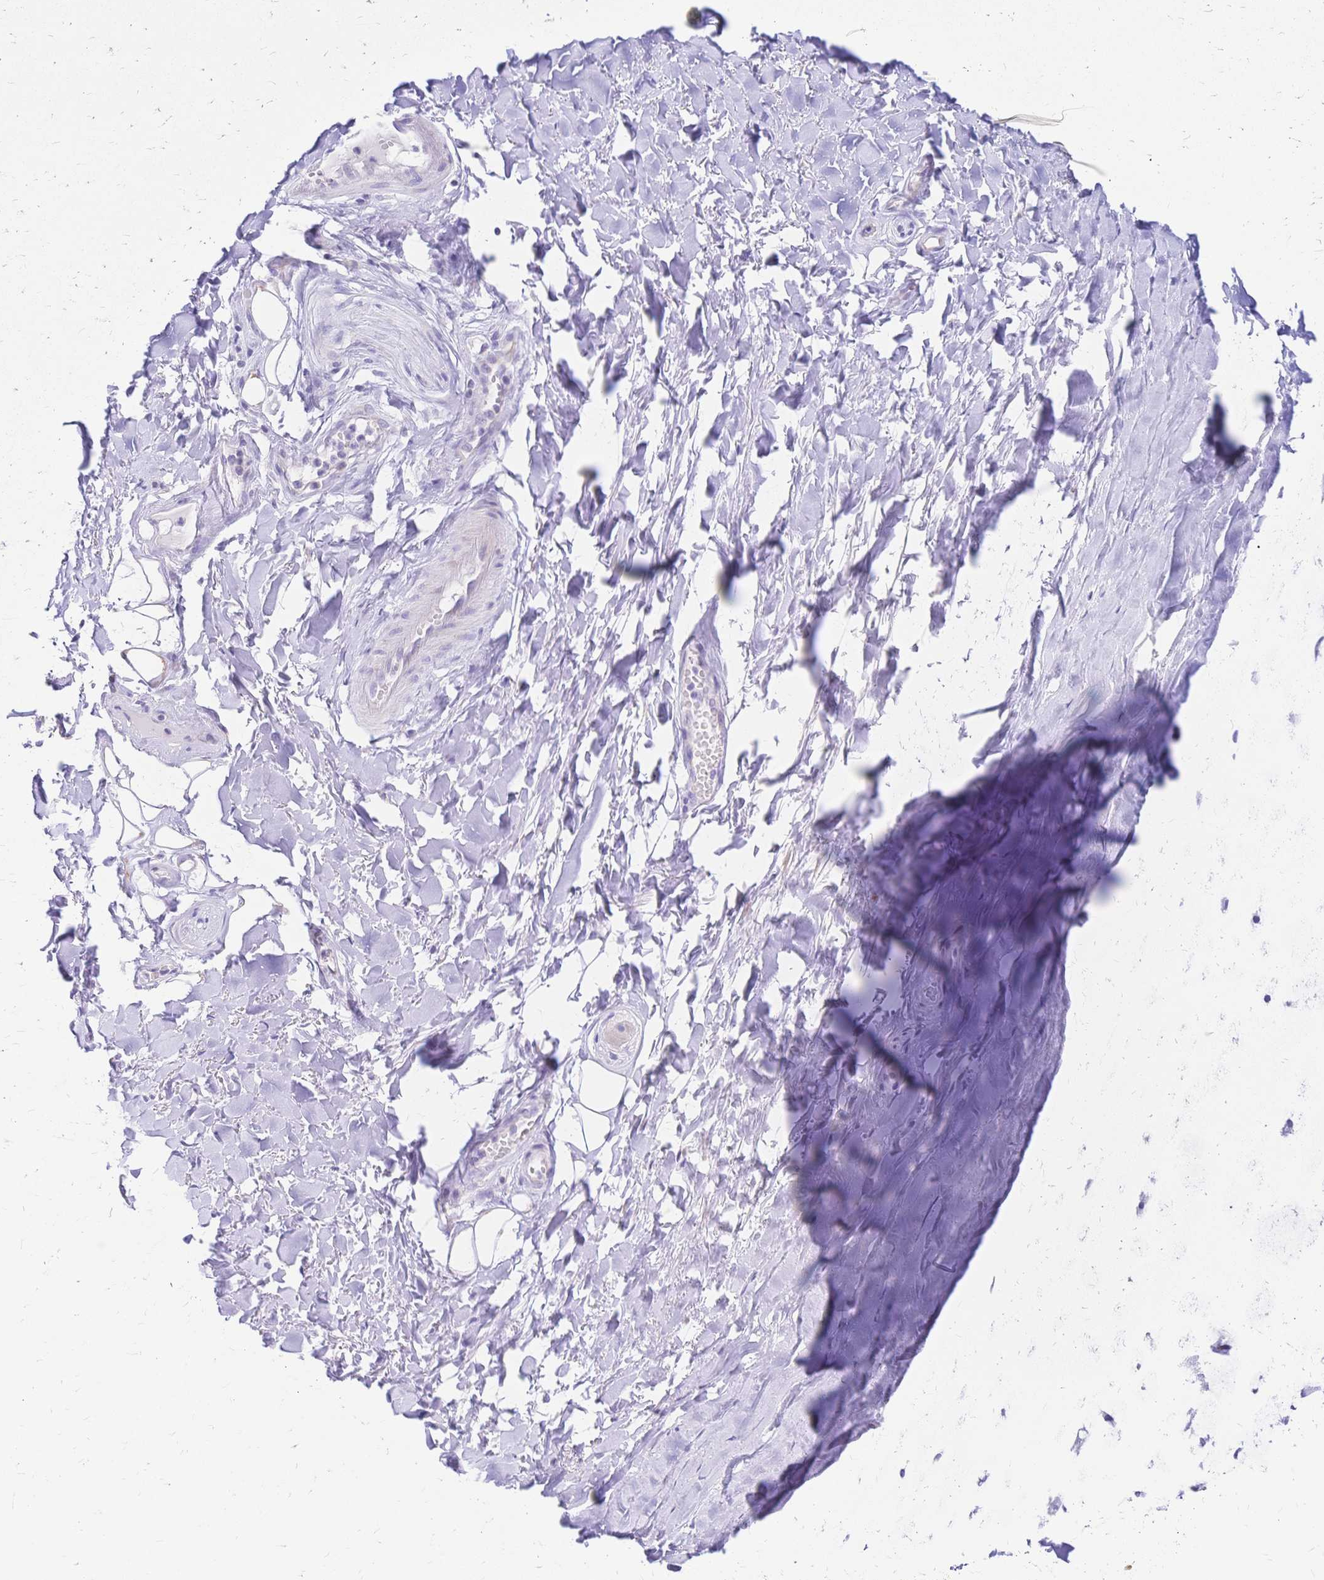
{"staining": {"intensity": "negative", "quantity": "none", "location": "none"}, "tissue": "adipose tissue", "cell_type": "Adipocytes", "image_type": "normal", "snomed": [{"axis": "morphology", "description": "Normal tissue, NOS"}, {"axis": "topography", "description": "Cartilage tissue"}, {"axis": "topography", "description": "Nasopharynx"}, {"axis": "topography", "description": "Thyroid gland"}], "caption": "Adipose tissue stained for a protein using IHC reveals no staining adipocytes.", "gene": "GRB7", "patient": {"sex": "male", "age": 63}}